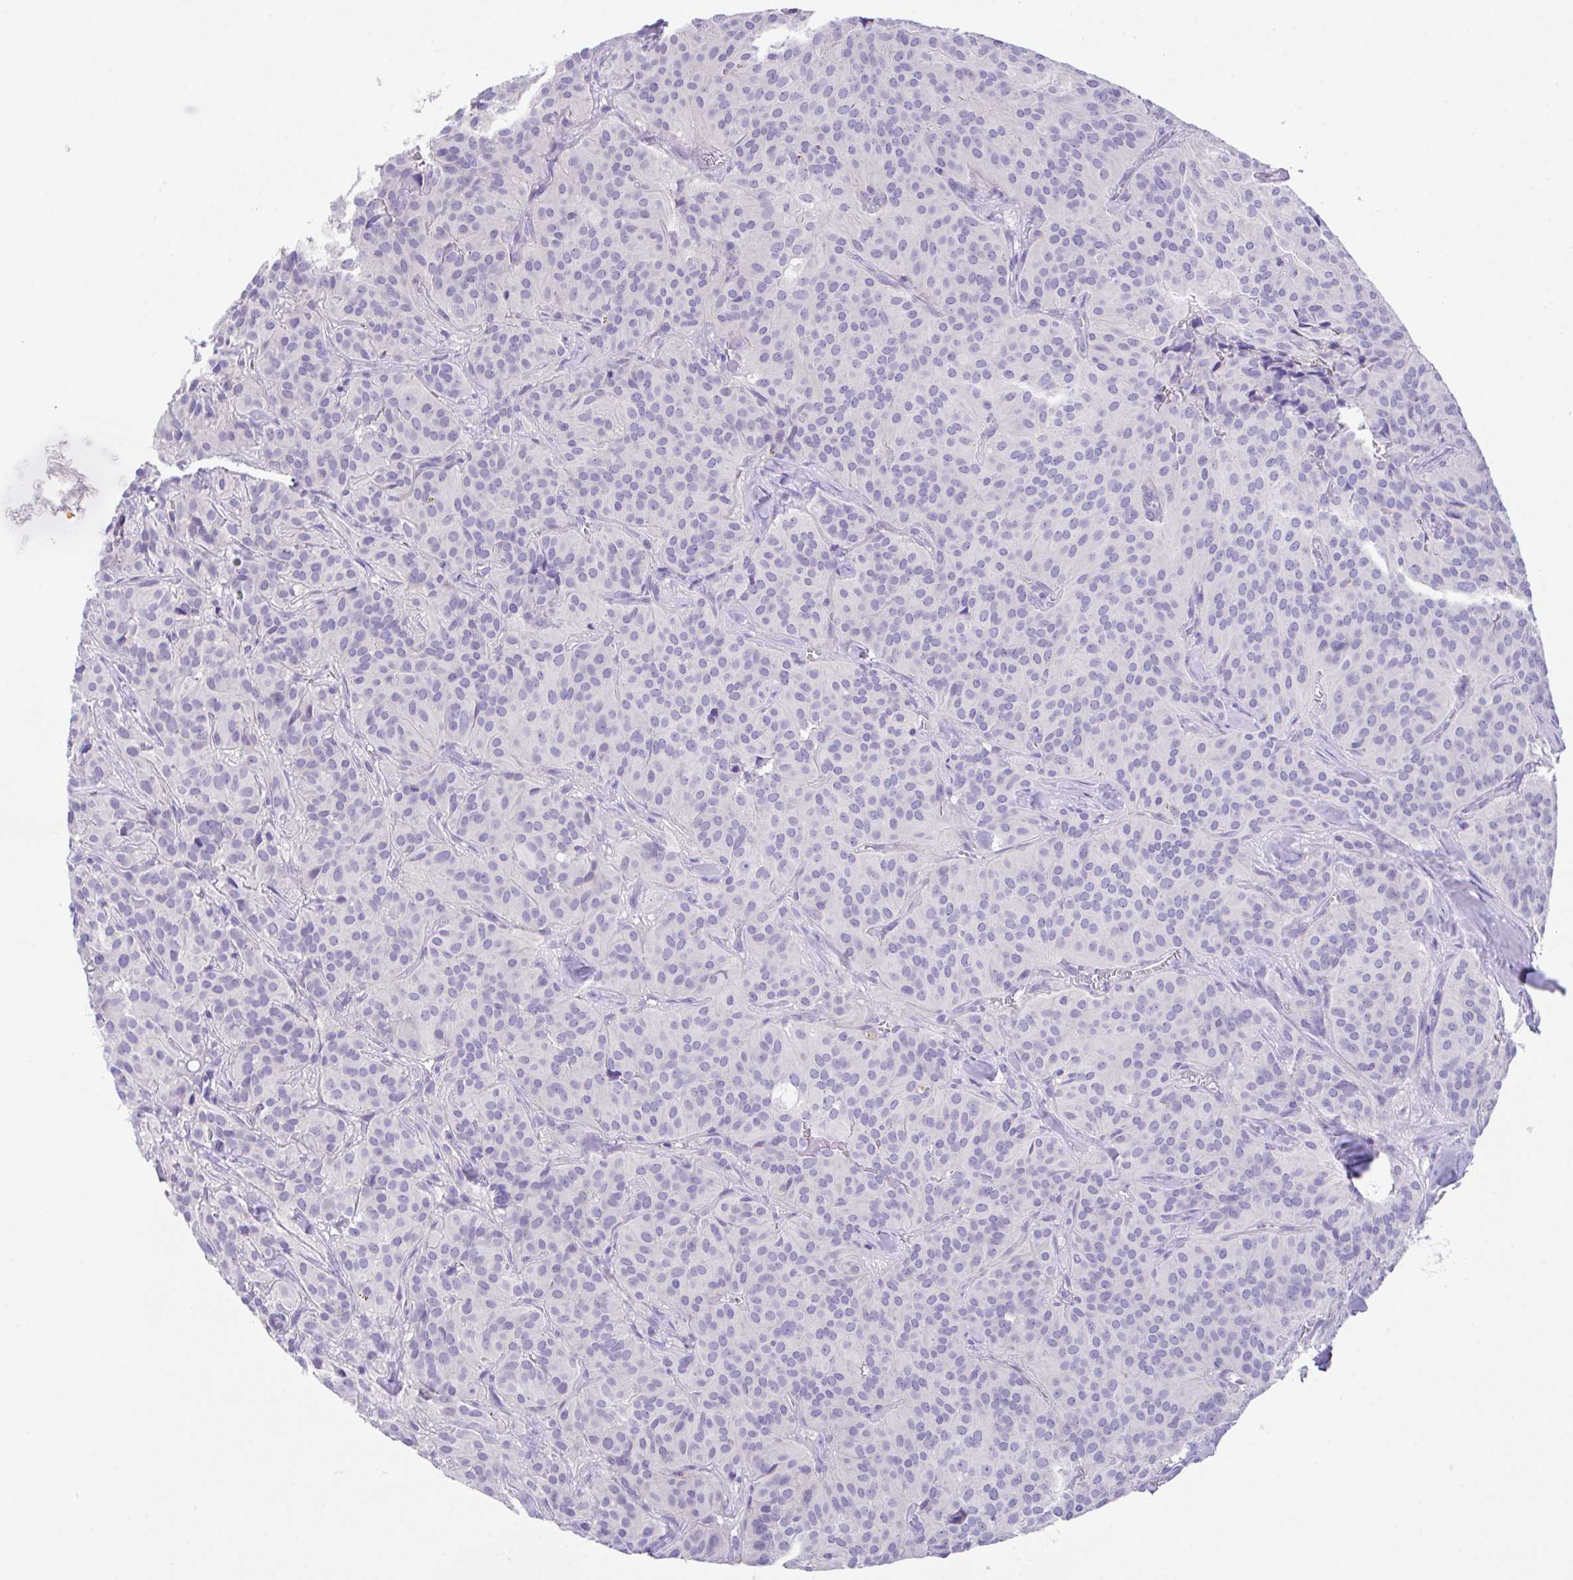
{"staining": {"intensity": "negative", "quantity": "none", "location": "none"}, "tissue": "glioma", "cell_type": "Tumor cells", "image_type": "cancer", "snomed": [{"axis": "morphology", "description": "Glioma, malignant, Low grade"}, {"axis": "topography", "description": "Brain"}], "caption": "The immunohistochemistry photomicrograph has no significant positivity in tumor cells of glioma tissue. (DAB immunohistochemistry with hematoxylin counter stain).", "gene": "HACD4", "patient": {"sex": "male", "age": 42}}